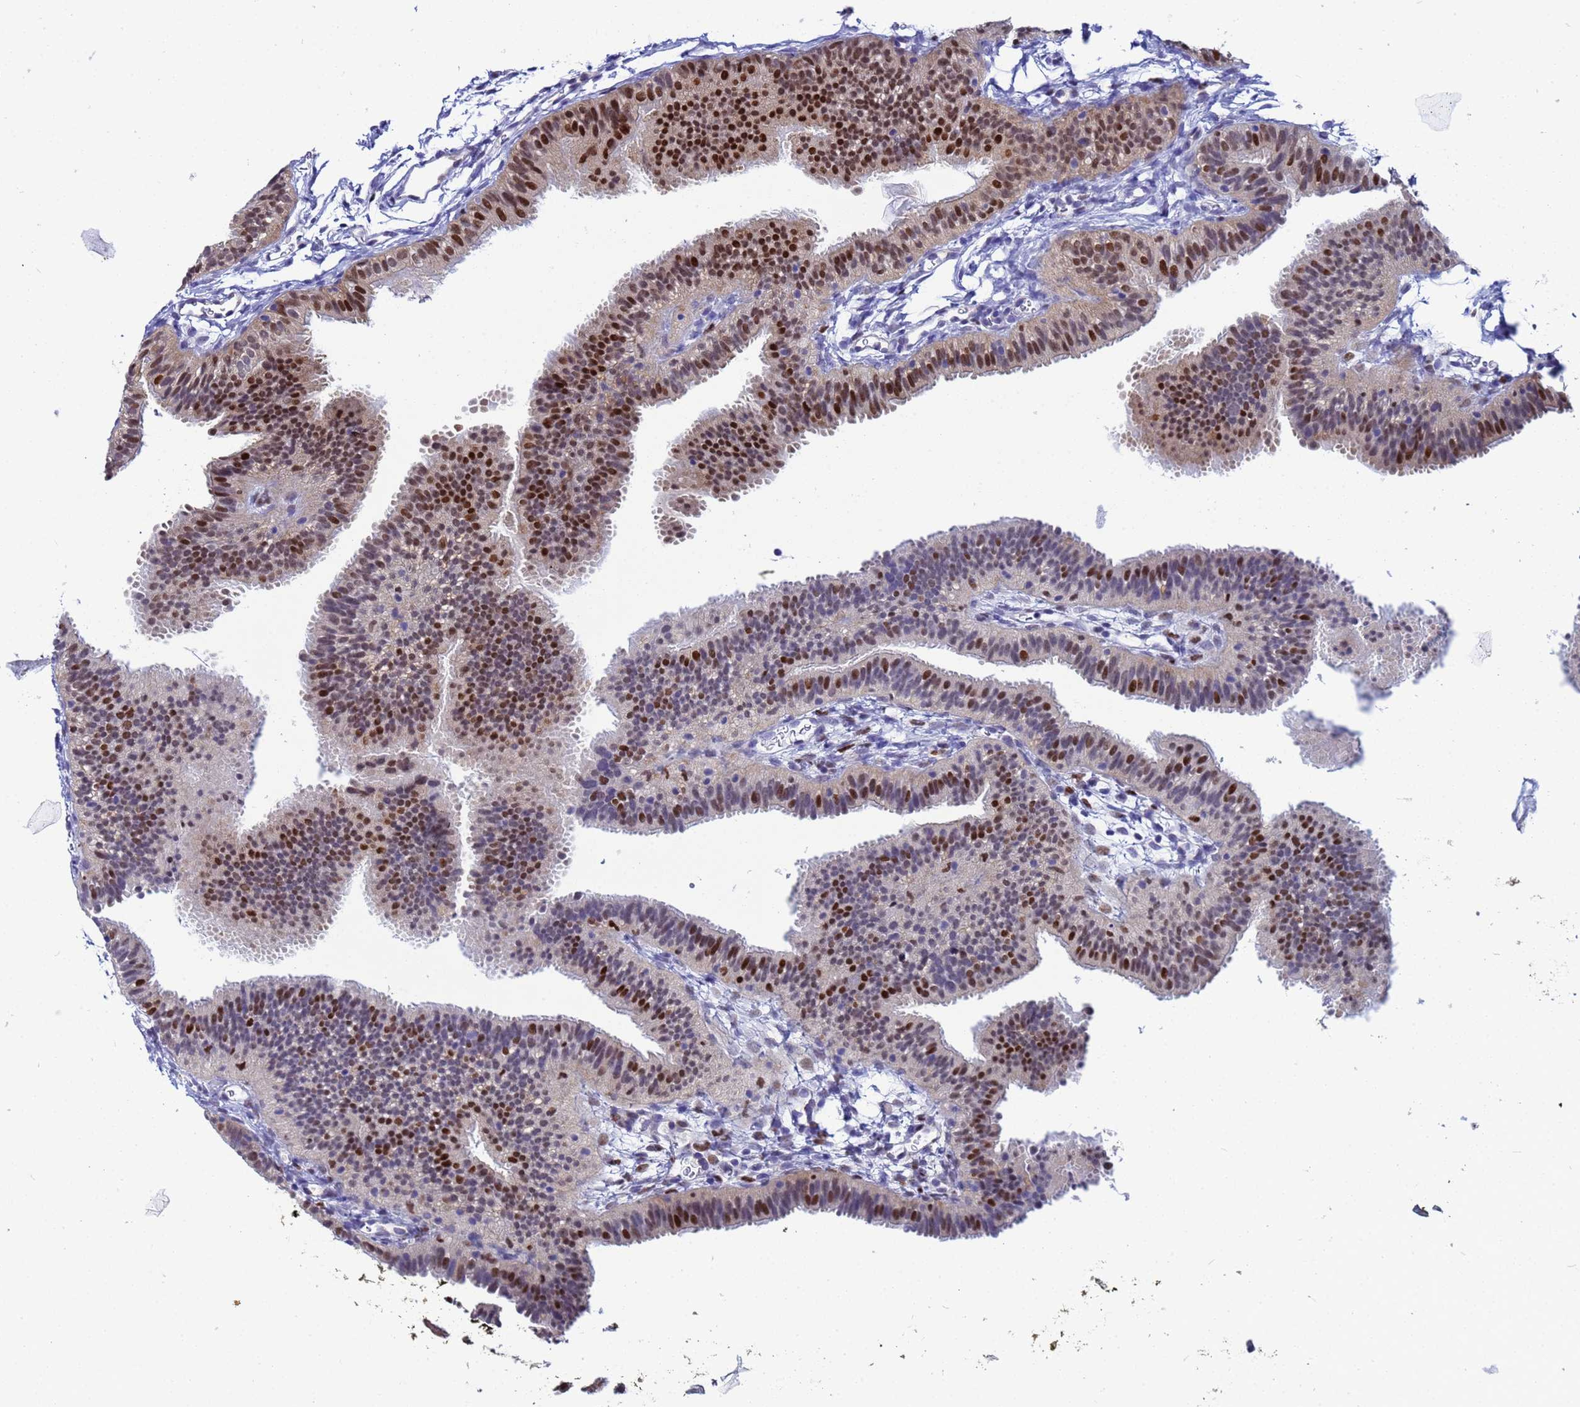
{"staining": {"intensity": "strong", "quantity": "25%-75%", "location": "cytoplasmic/membranous,nuclear"}, "tissue": "fallopian tube", "cell_type": "Glandular cells", "image_type": "normal", "snomed": [{"axis": "morphology", "description": "Normal tissue, NOS"}, {"axis": "topography", "description": "Fallopian tube"}], "caption": "The photomicrograph displays immunohistochemical staining of unremarkable fallopian tube. There is strong cytoplasmic/membranous,nuclear expression is identified in about 25%-75% of glandular cells.", "gene": "SLC25A37", "patient": {"sex": "female", "age": 35}}